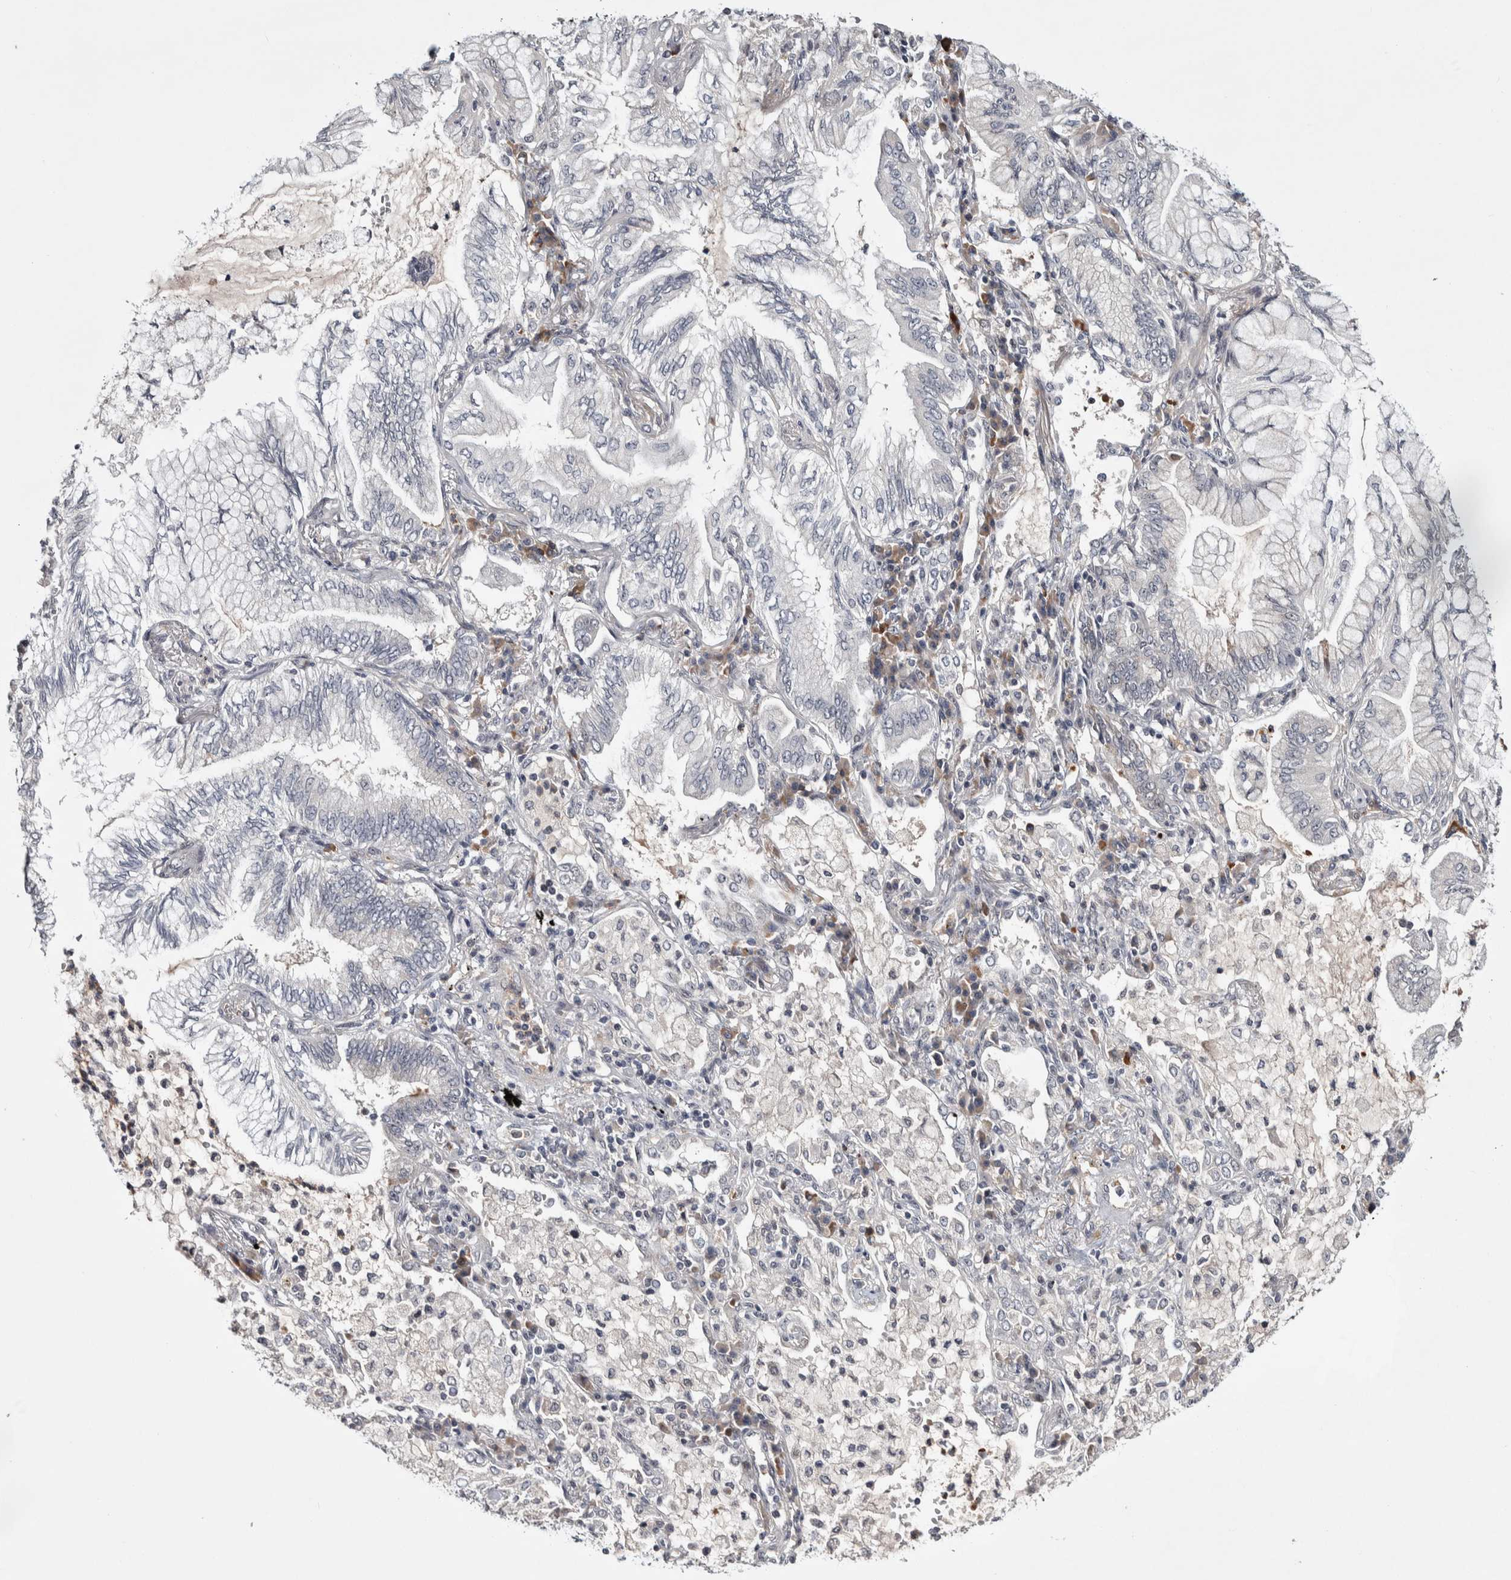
{"staining": {"intensity": "negative", "quantity": "none", "location": "none"}, "tissue": "lung cancer", "cell_type": "Tumor cells", "image_type": "cancer", "snomed": [{"axis": "morphology", "description": "Adenocarcinoma, NOS"}, {"axis": "topography", "description": "Lung"}], "caption": "Protein analysis of lung cancer (adenocarcinoma) shows no significant expression in tumor cells. Nuclei are stained in blue.", "gene": "ASPN", "patient": {"sex": "female", "age": 70}}